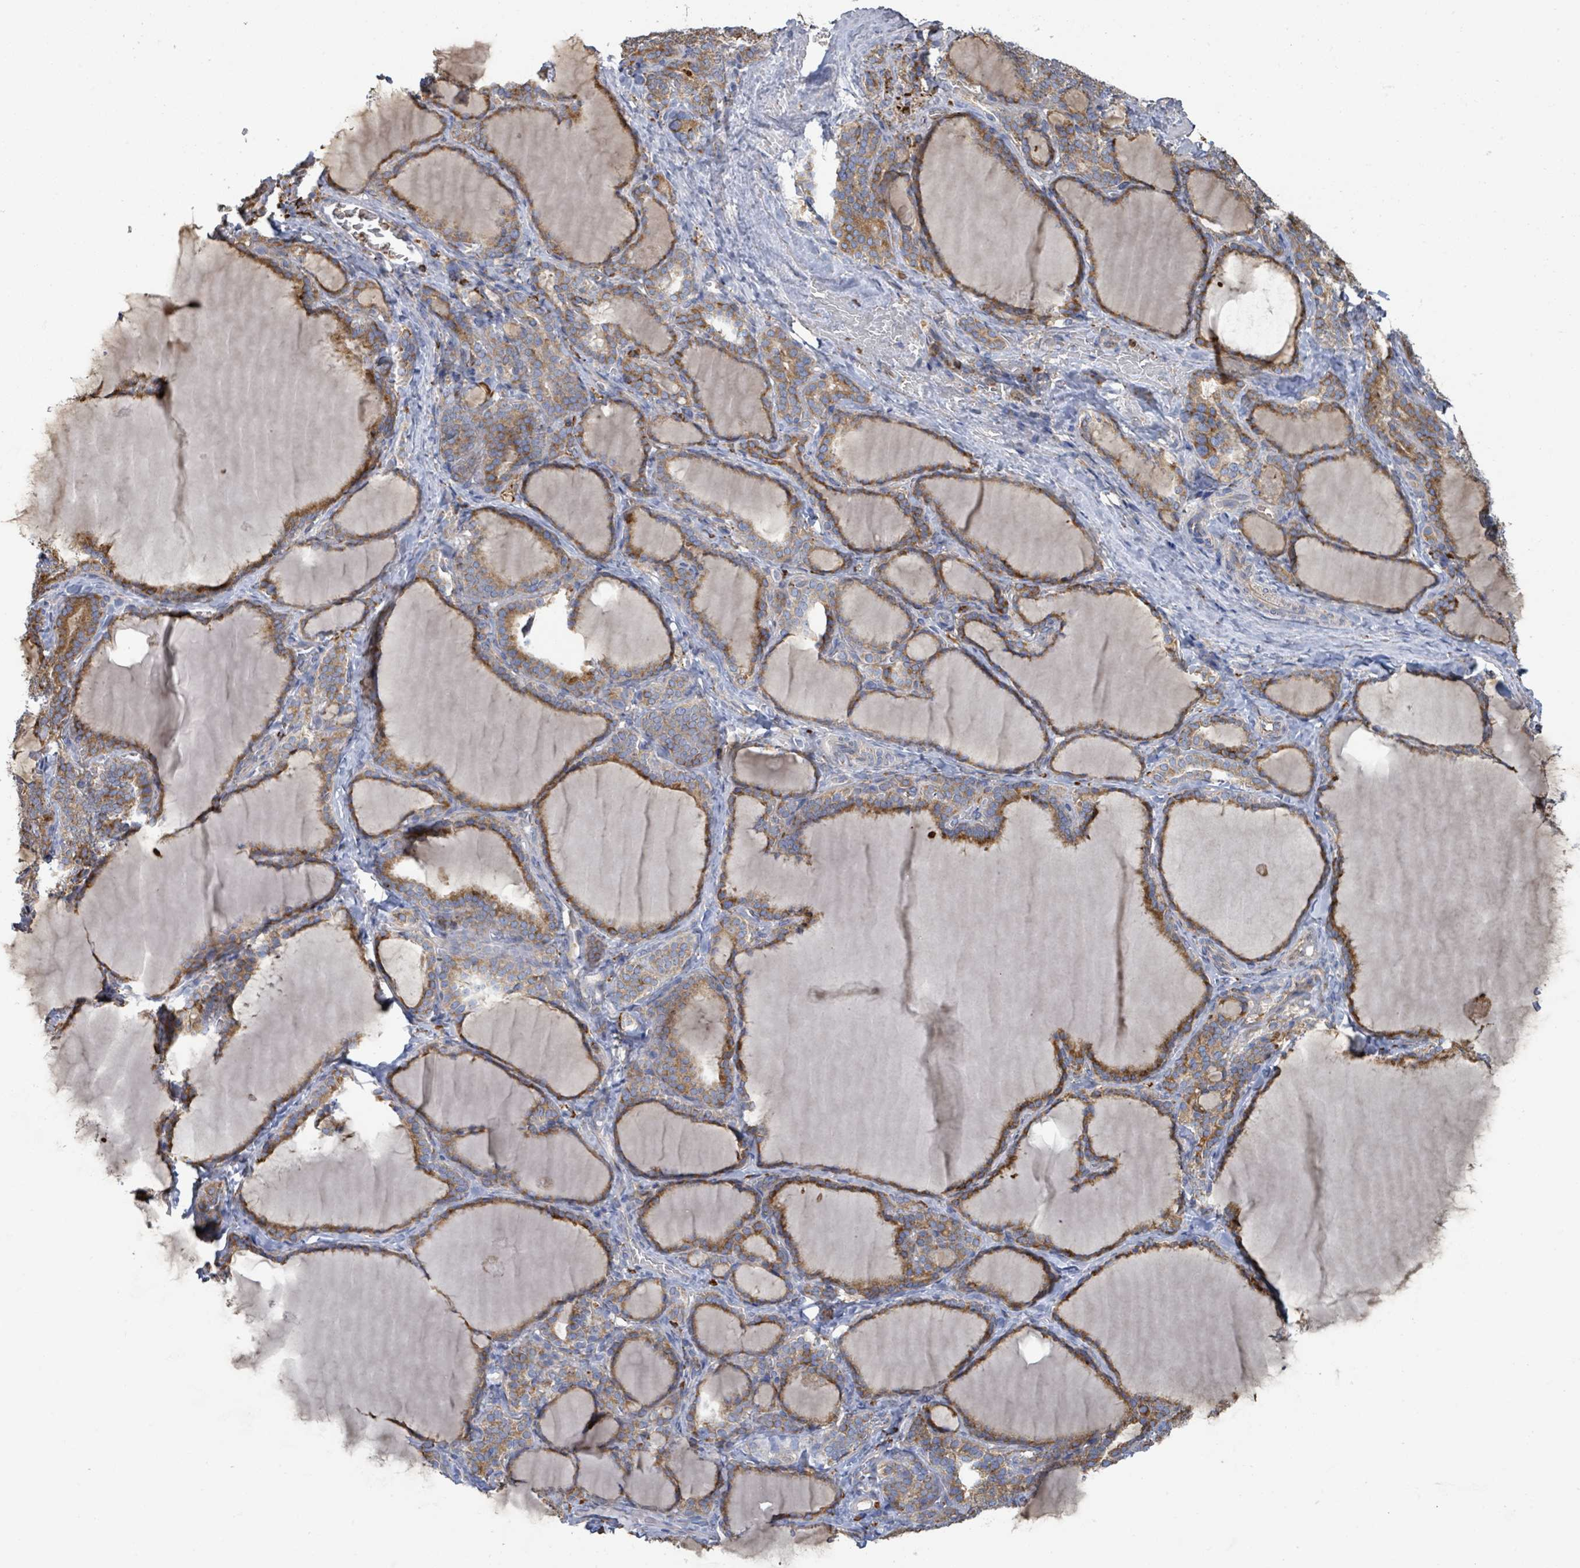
{"staining": {"intensity": "strong", "quantity": ">75%", "location": "cytoplasmic/membranous"}, "tissue": "thyroid gland", "cell_type": "Glandular cells", "image_type": "normal", "snomed": [{"axis": "morphology", "description": "Normal tissue, NOS"}, {"axis": "topography", "description": "Thyroid gland"}], "caption": "Immunohistochemical staining of unremarkable human thyroid gland shows strong cytoplasmic/membranous protein positivity in about >75% of glandular cells. The staining was performed using DAB, with brown indicating positive protein expression. Nuclei are stained blue with hematoxylin.", "gene": "RFPL4AL1", "patient": {"sex": "female", "age": 31}}